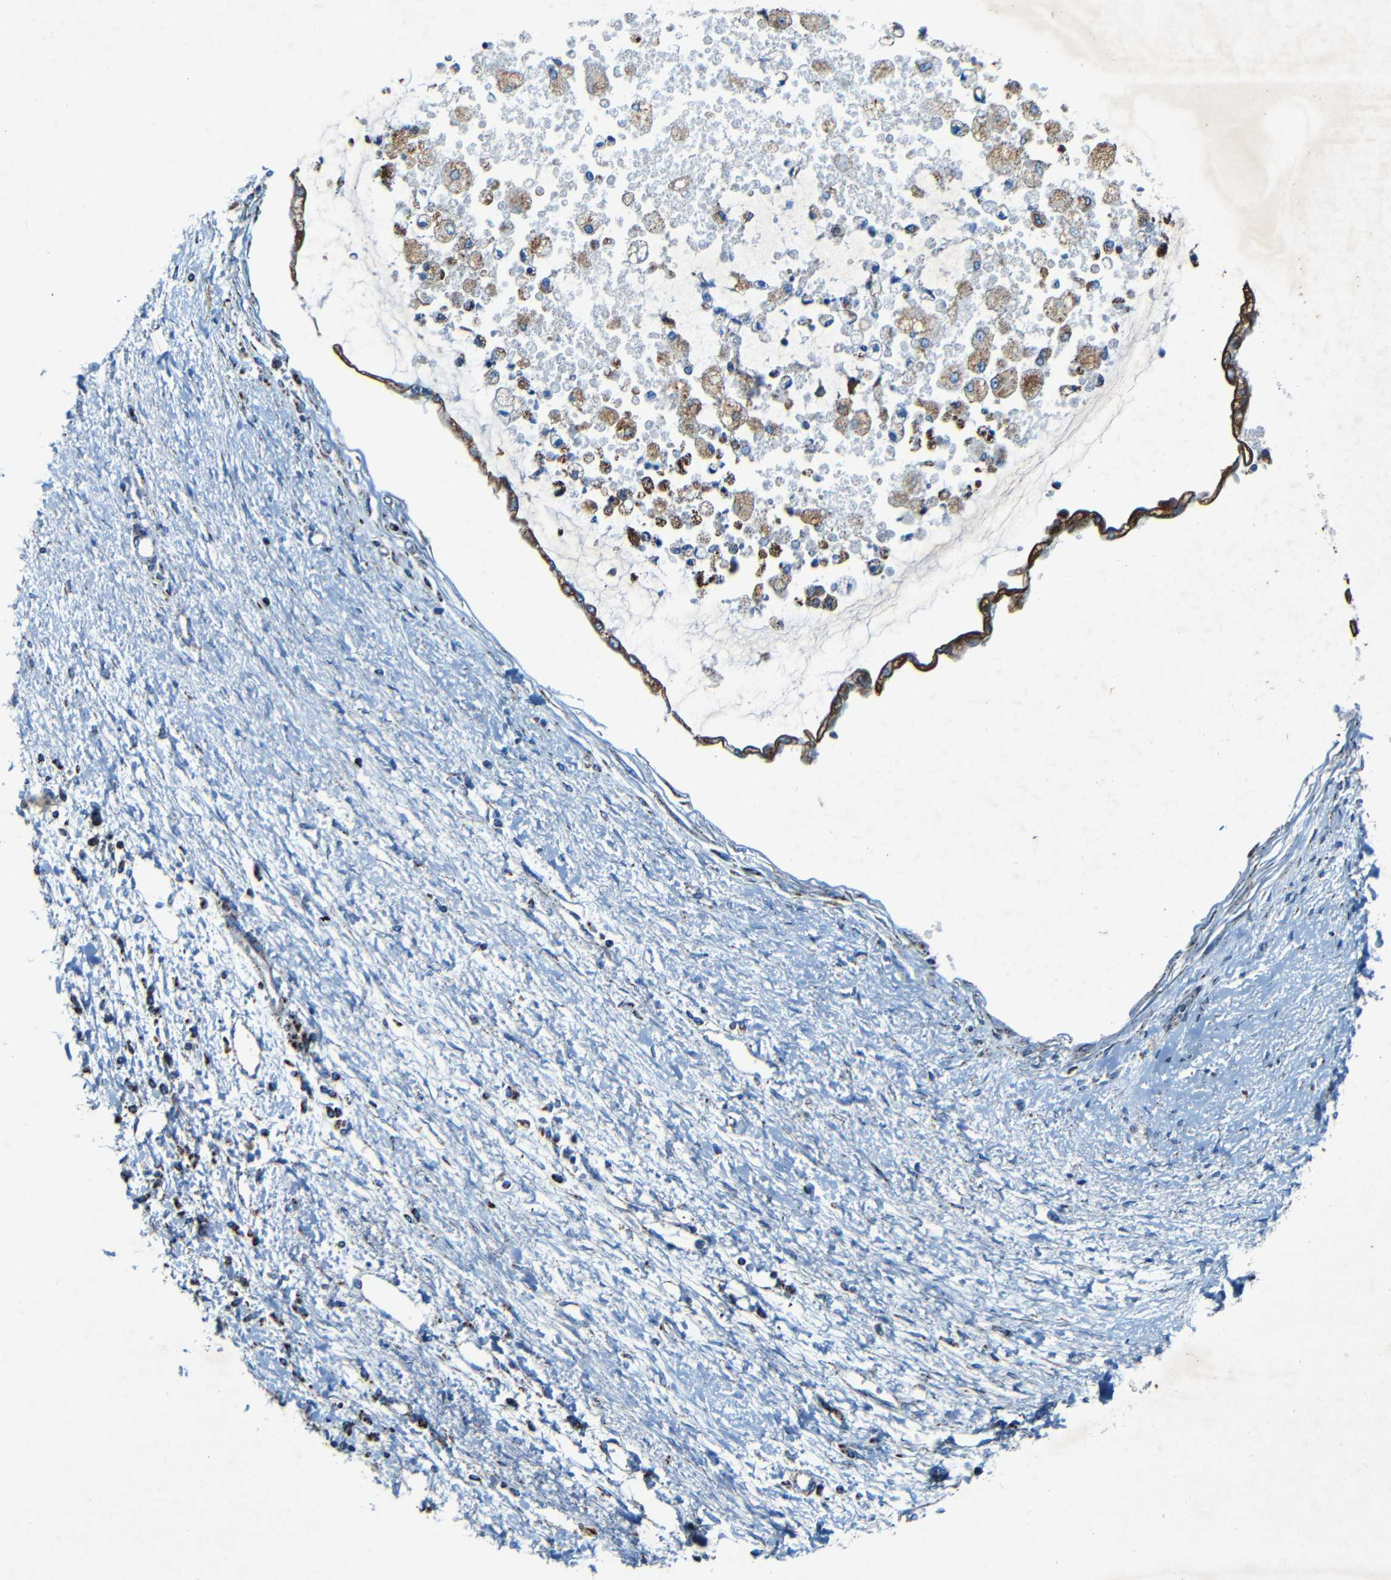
{"staining": {"intensity": "strong", "quantity": ">75%", "location": "cytoplasmic/membranous"}, "tissue": "liver cancer", "cell_type": "Tumor cells", "image_type": "cancer", "snomed": [{"axis": "morphology", "description": "Cholangiocarcinoma"}, {"axis": "topography", "description": "Liver"}], "caption": "Strong cytoplasmic/membranous protein positivity is appreciated in approximately >75% of tumor cells in liver cancer. Using DAB (3,3'-diaminobenzidine) (brown) and hematoxylin (blue) stains, captured at high magnification using brightfield microscopy.", "gene": "WSCD2", "patient": {"sex": "male", "age": 50}}